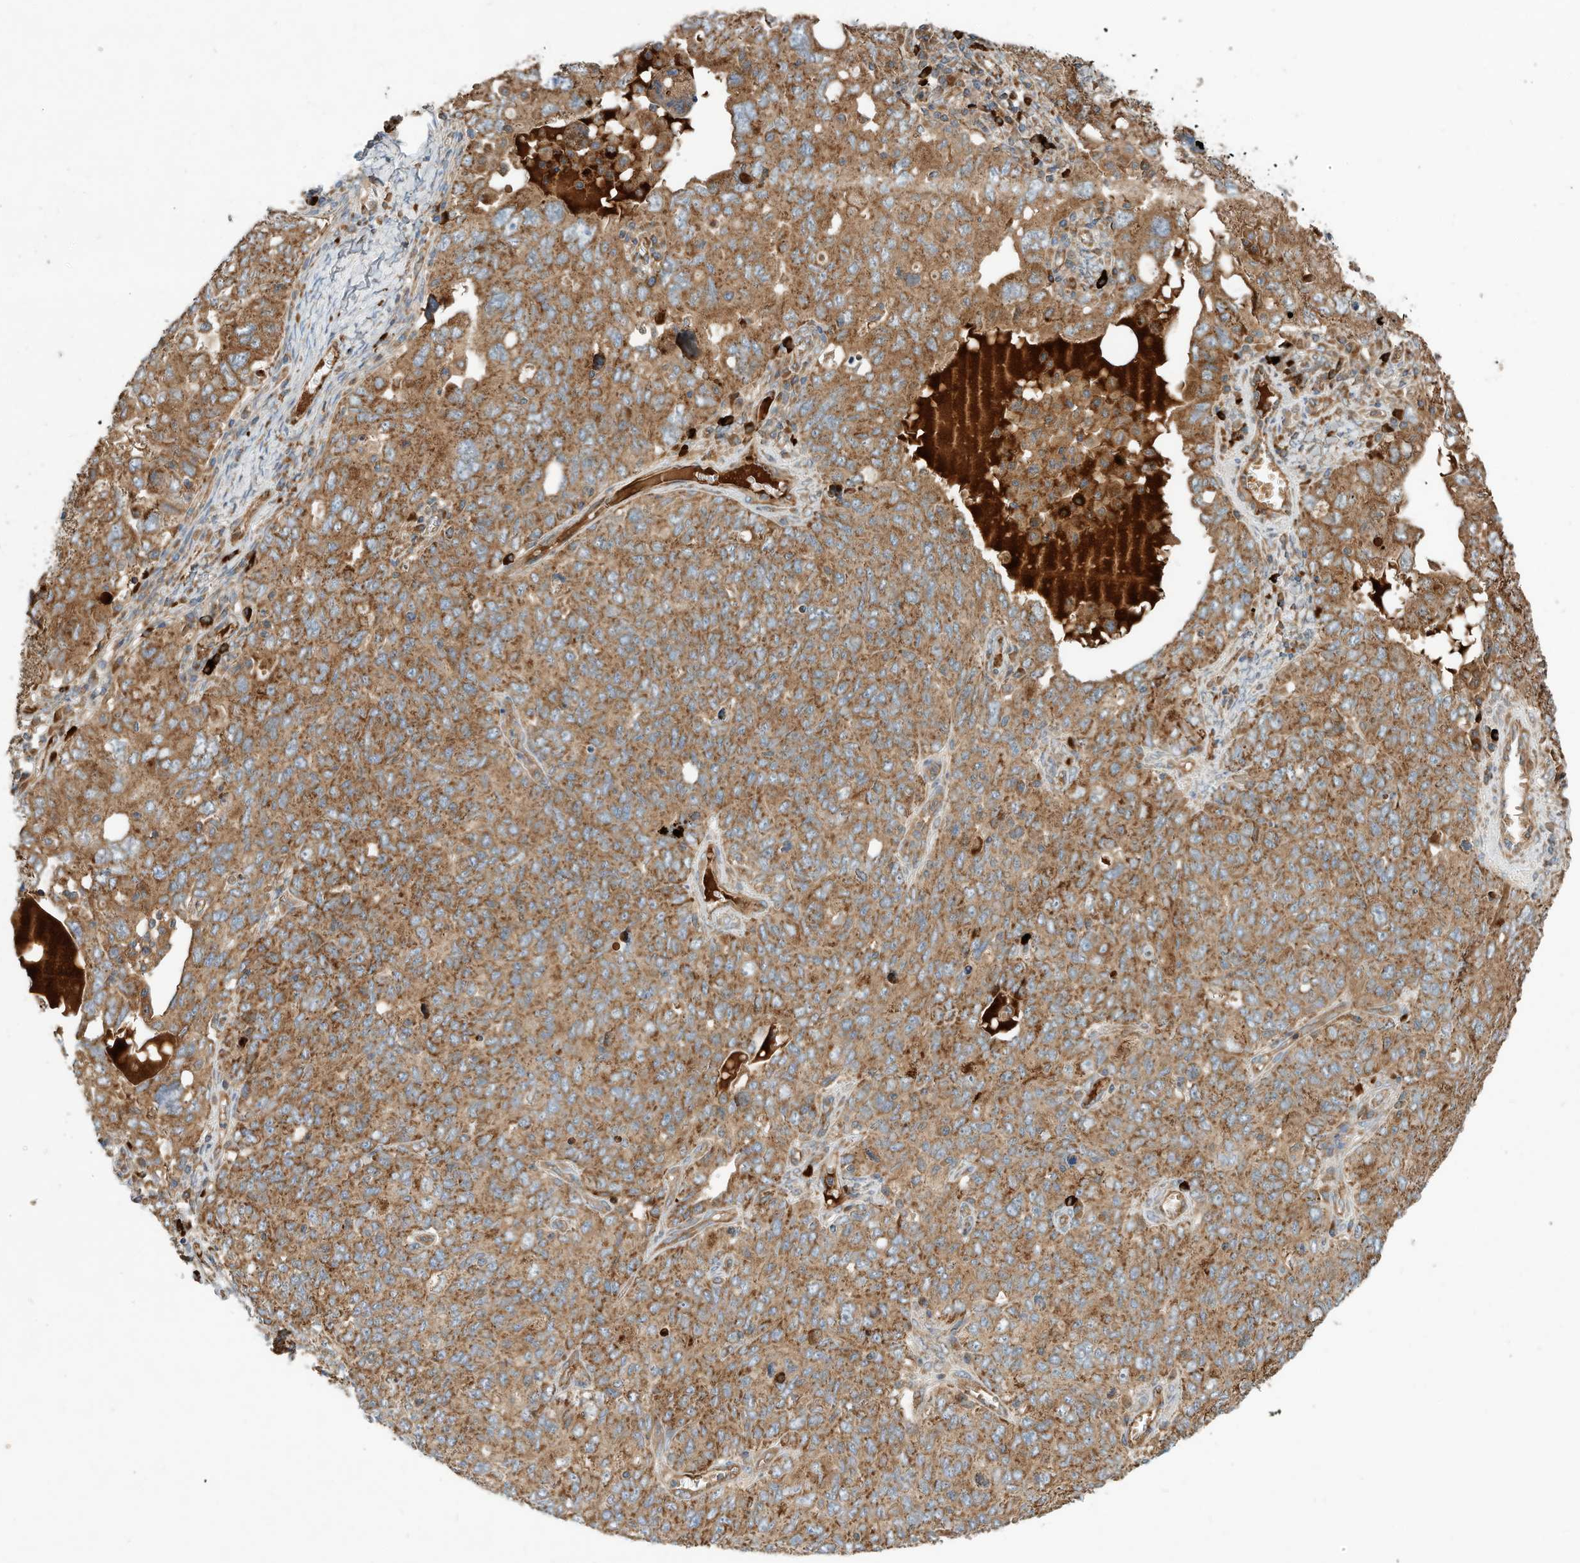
{"staining": {"intensity": "moderate", "quantity": ">75%", "location": "cytoplasmic/membranous"}, "tissue": "ovarian cancer", "cell_type": "Tumor cells", "image_type": "cancer", "snomed": [{"axis": "morphology", "description": "Carcinoma, endometroid"}, {"axis": "topography", "description": "Ovary"}], "caption": "This is an image of IHC staining of ovarian cancer (endometroid carcinoma), which shows moderate expression in the cytoplasmic/membranous of tumor cells.", "gene": "CPAMD8", "patient": {"sex": "female", "age": 62}}